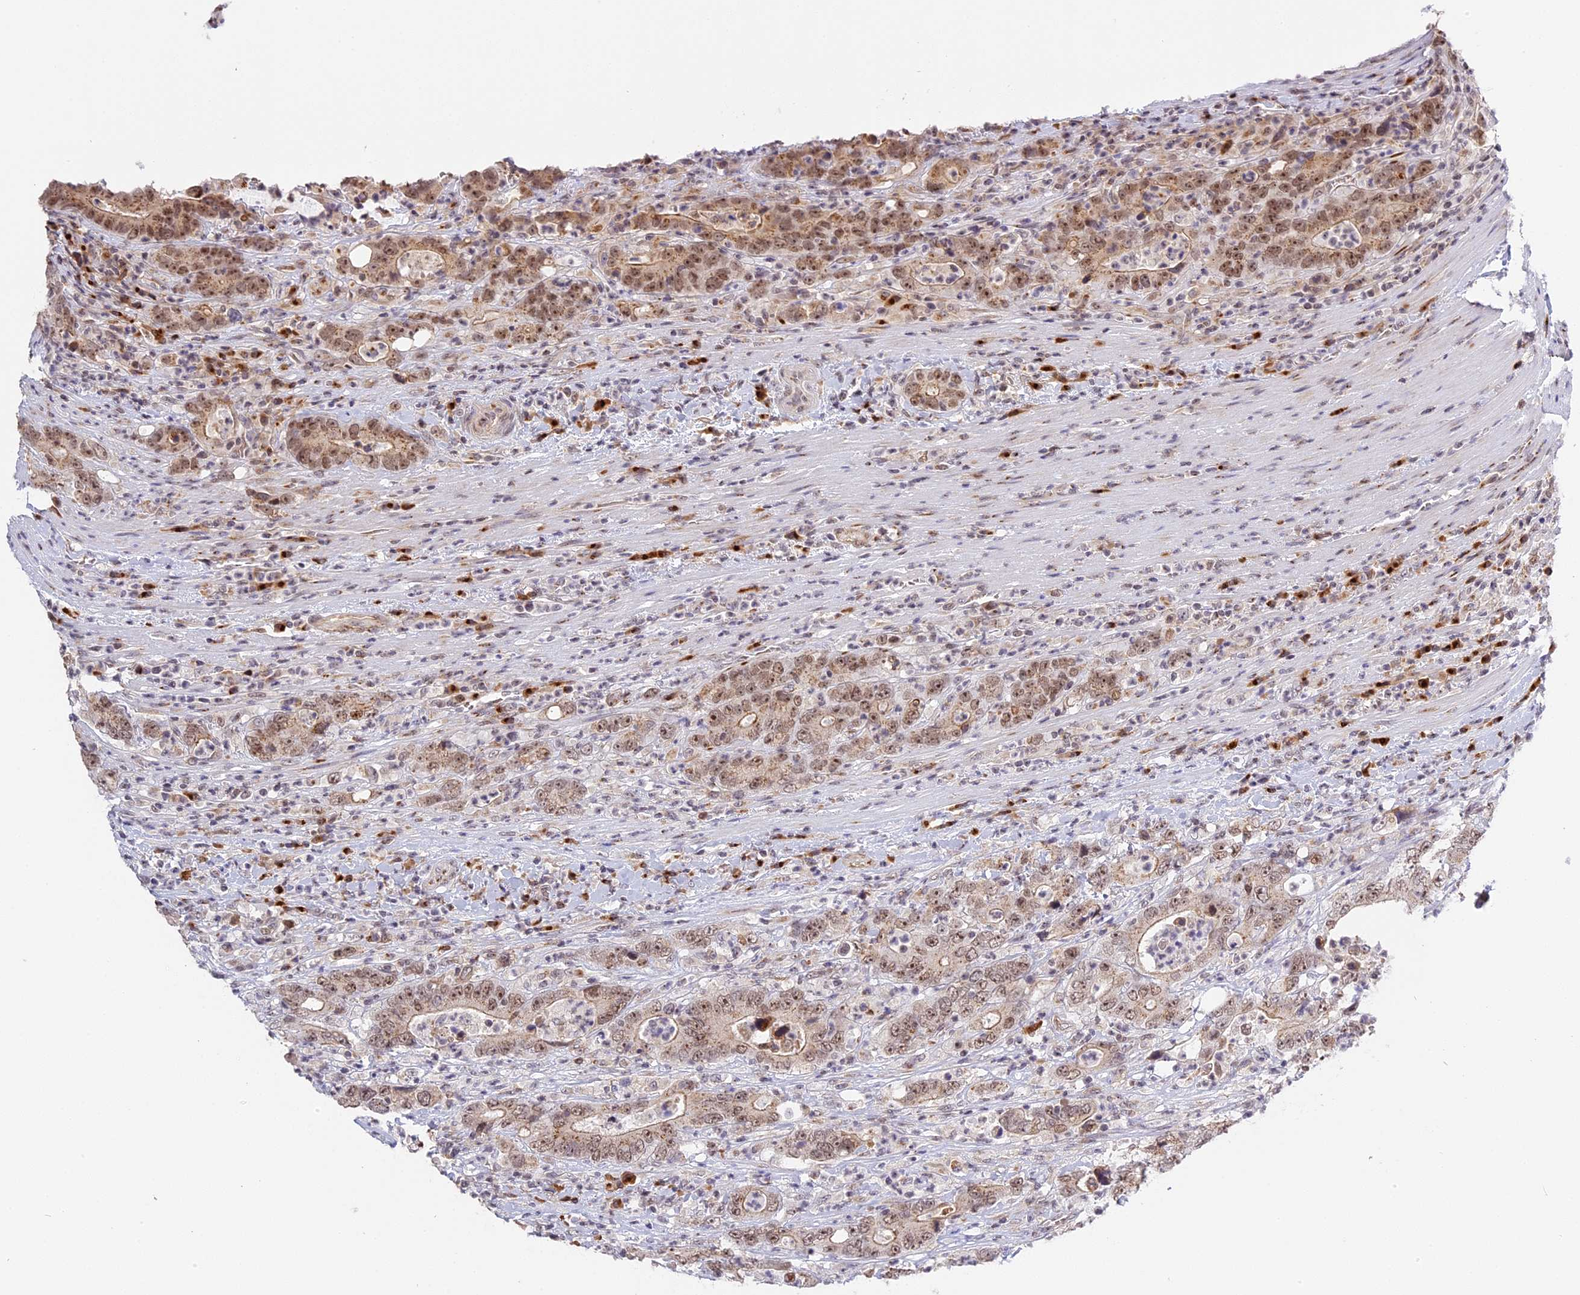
{"staining": {"intensity": "moderate", "quantity": ">75%", "location": "cytoplasmic/membranous,nuclear"}, "tissue": "colorectal cancer", "cell_type": "Tumor cells", "image_type": "cancer", "snomed": [{"axis": "morphology", "description": "Adenocarcinoma, NOS"}, {"axis": "topography", "description": "Colon"}], "caption": "Human colorectal cancer (adenocarcinoma) stained for a protein (brown) exhibits moderate cytoplasmic/membranous and nuclear positive positivity in approximately >75% of tumor cells.", "gene": "HEATR5B", "patient": {"sex": "female", "age": 75}}